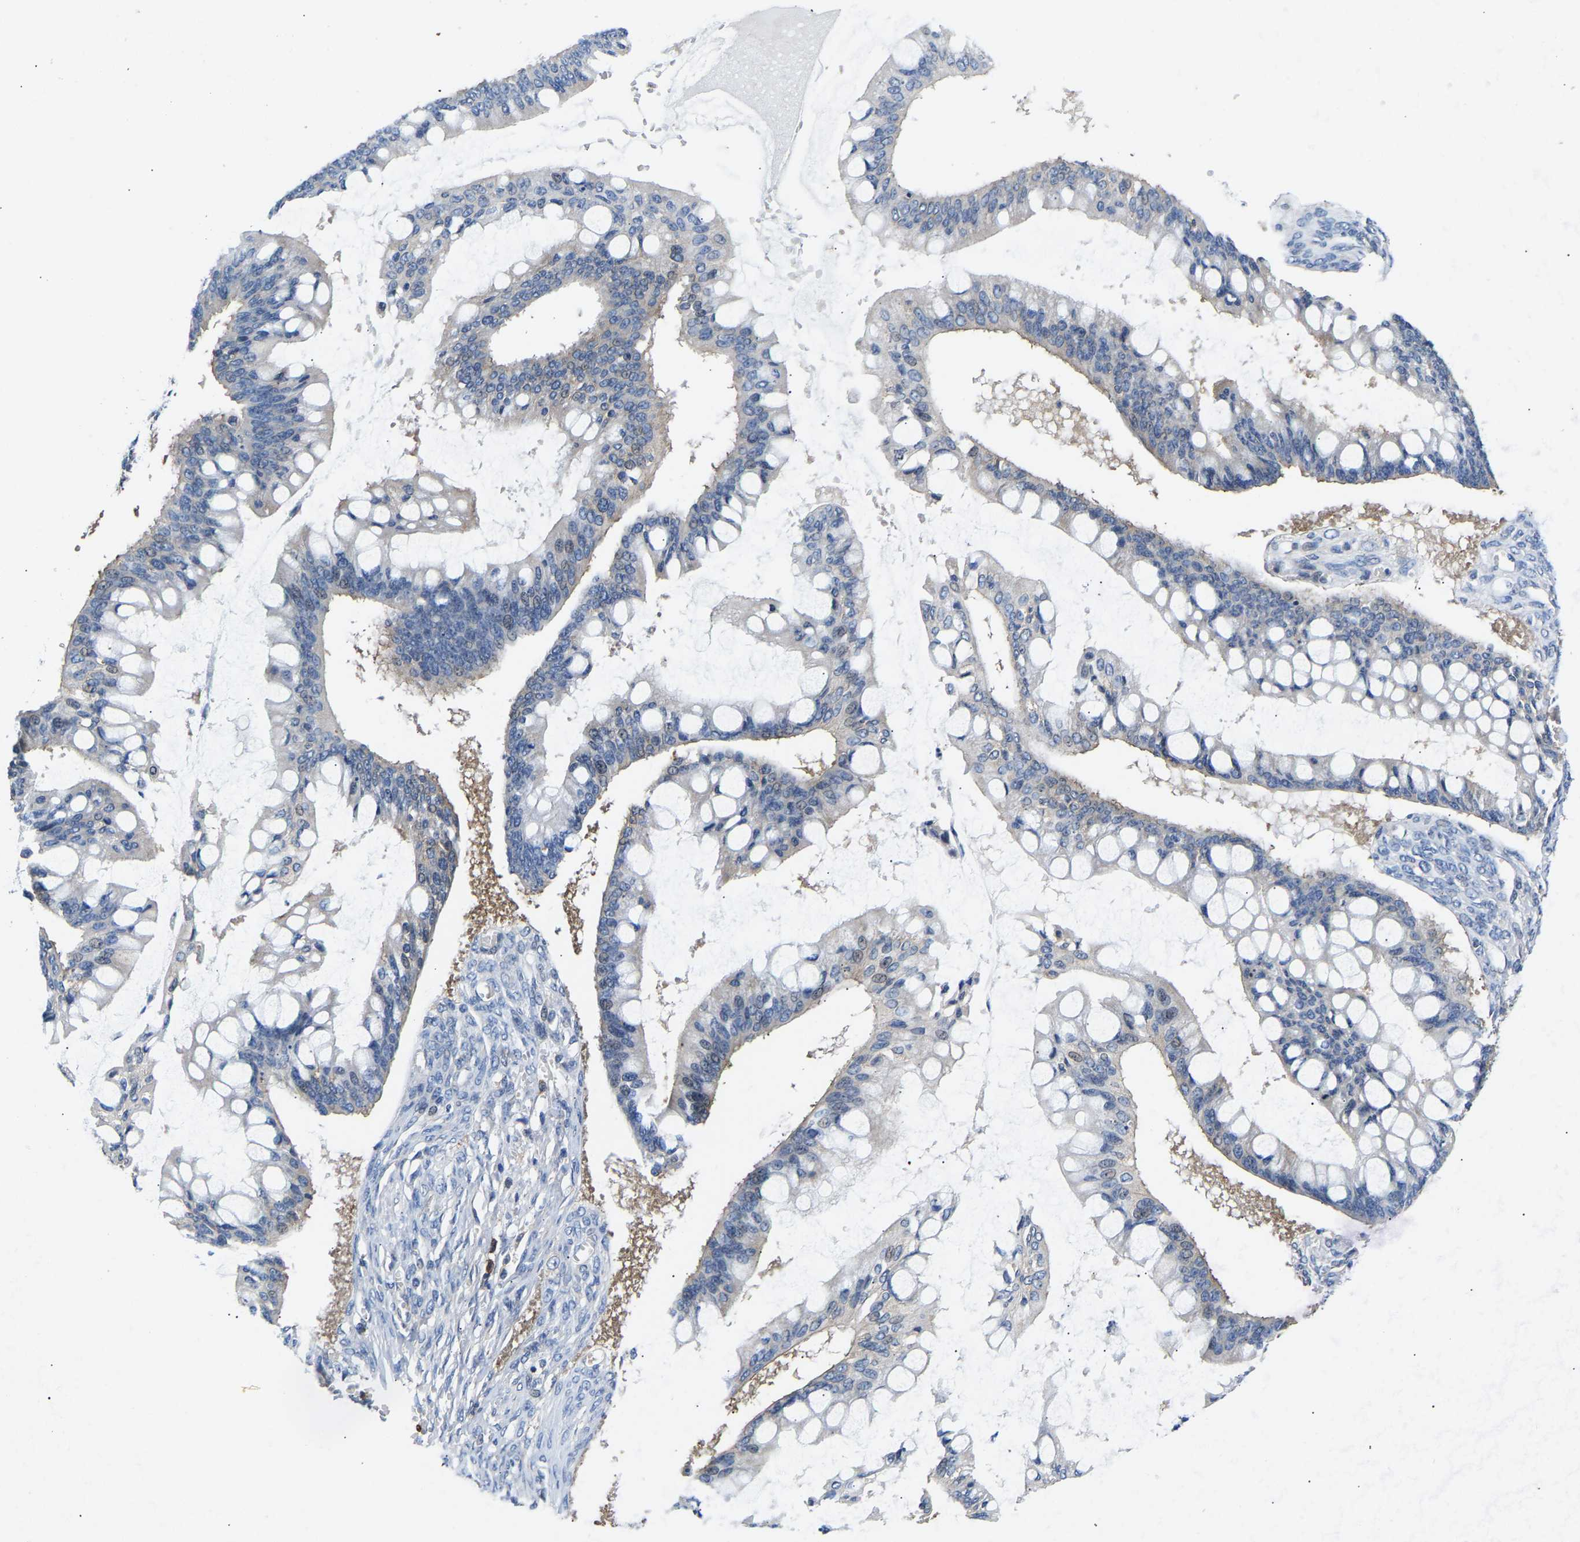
{"staining": {"intensity": "negative", "quantity": "none", "location": "none"}, "tissue": "ovarian cancer", "cell_type": "Tumor cells", "image_type": "cancer", "snomed": [{"axis": "morphology", "description": "Cystadenocarcinoma, mucinous, NOS"}, {"axis": "topography", "description": "Ovary"}], "caption": "This photomicrograph is of mucinous cystadenocarcinoma (ovarian) stained with IHC to label a protein in brown with the nuclei are counter-stained blue. There is no expression in tumor cells.", "gene": "AIMP2", "patient": {"sex": "female", "age": 73}}